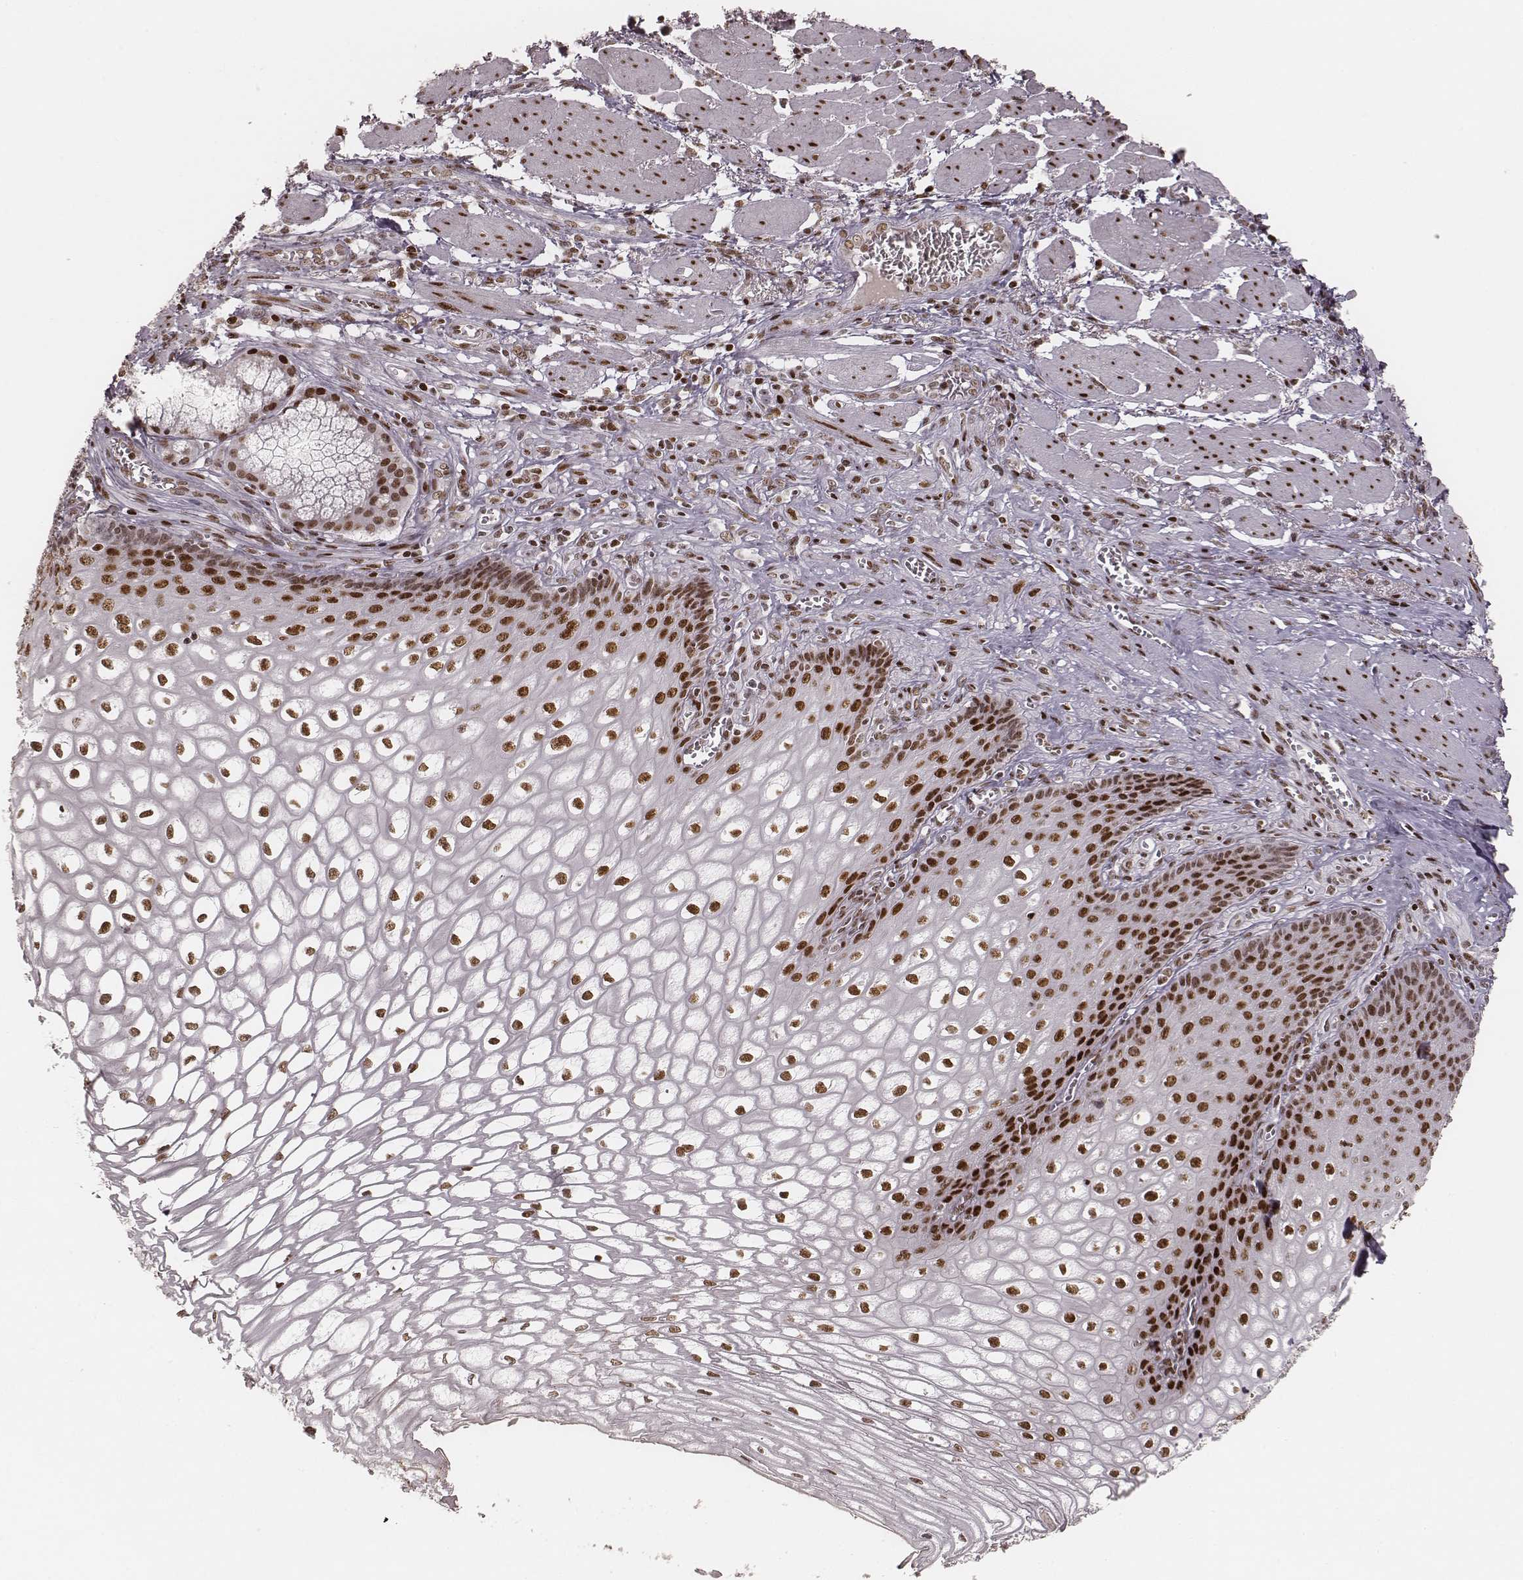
{"staining": {"intensity": "strong", "quantity": ">75%", "location": "nuclear"}, "tissue": "esophagus", "cell_type": "Squamous epithelial cells", "image_type": "normal", "snomed": [{"axis": "morphology", "description": "Normal tissue, NOS"}, {"axis": "topography", "description": "Esophagus"}], "caption": "Protein staining by immunohistochemistry reveals strong nuclear expression in approximately >75% of squamous epithelial cells in benign esophagus.", "gene": "HNRNPC", "patient": {"sex": "male", "age": 58}}